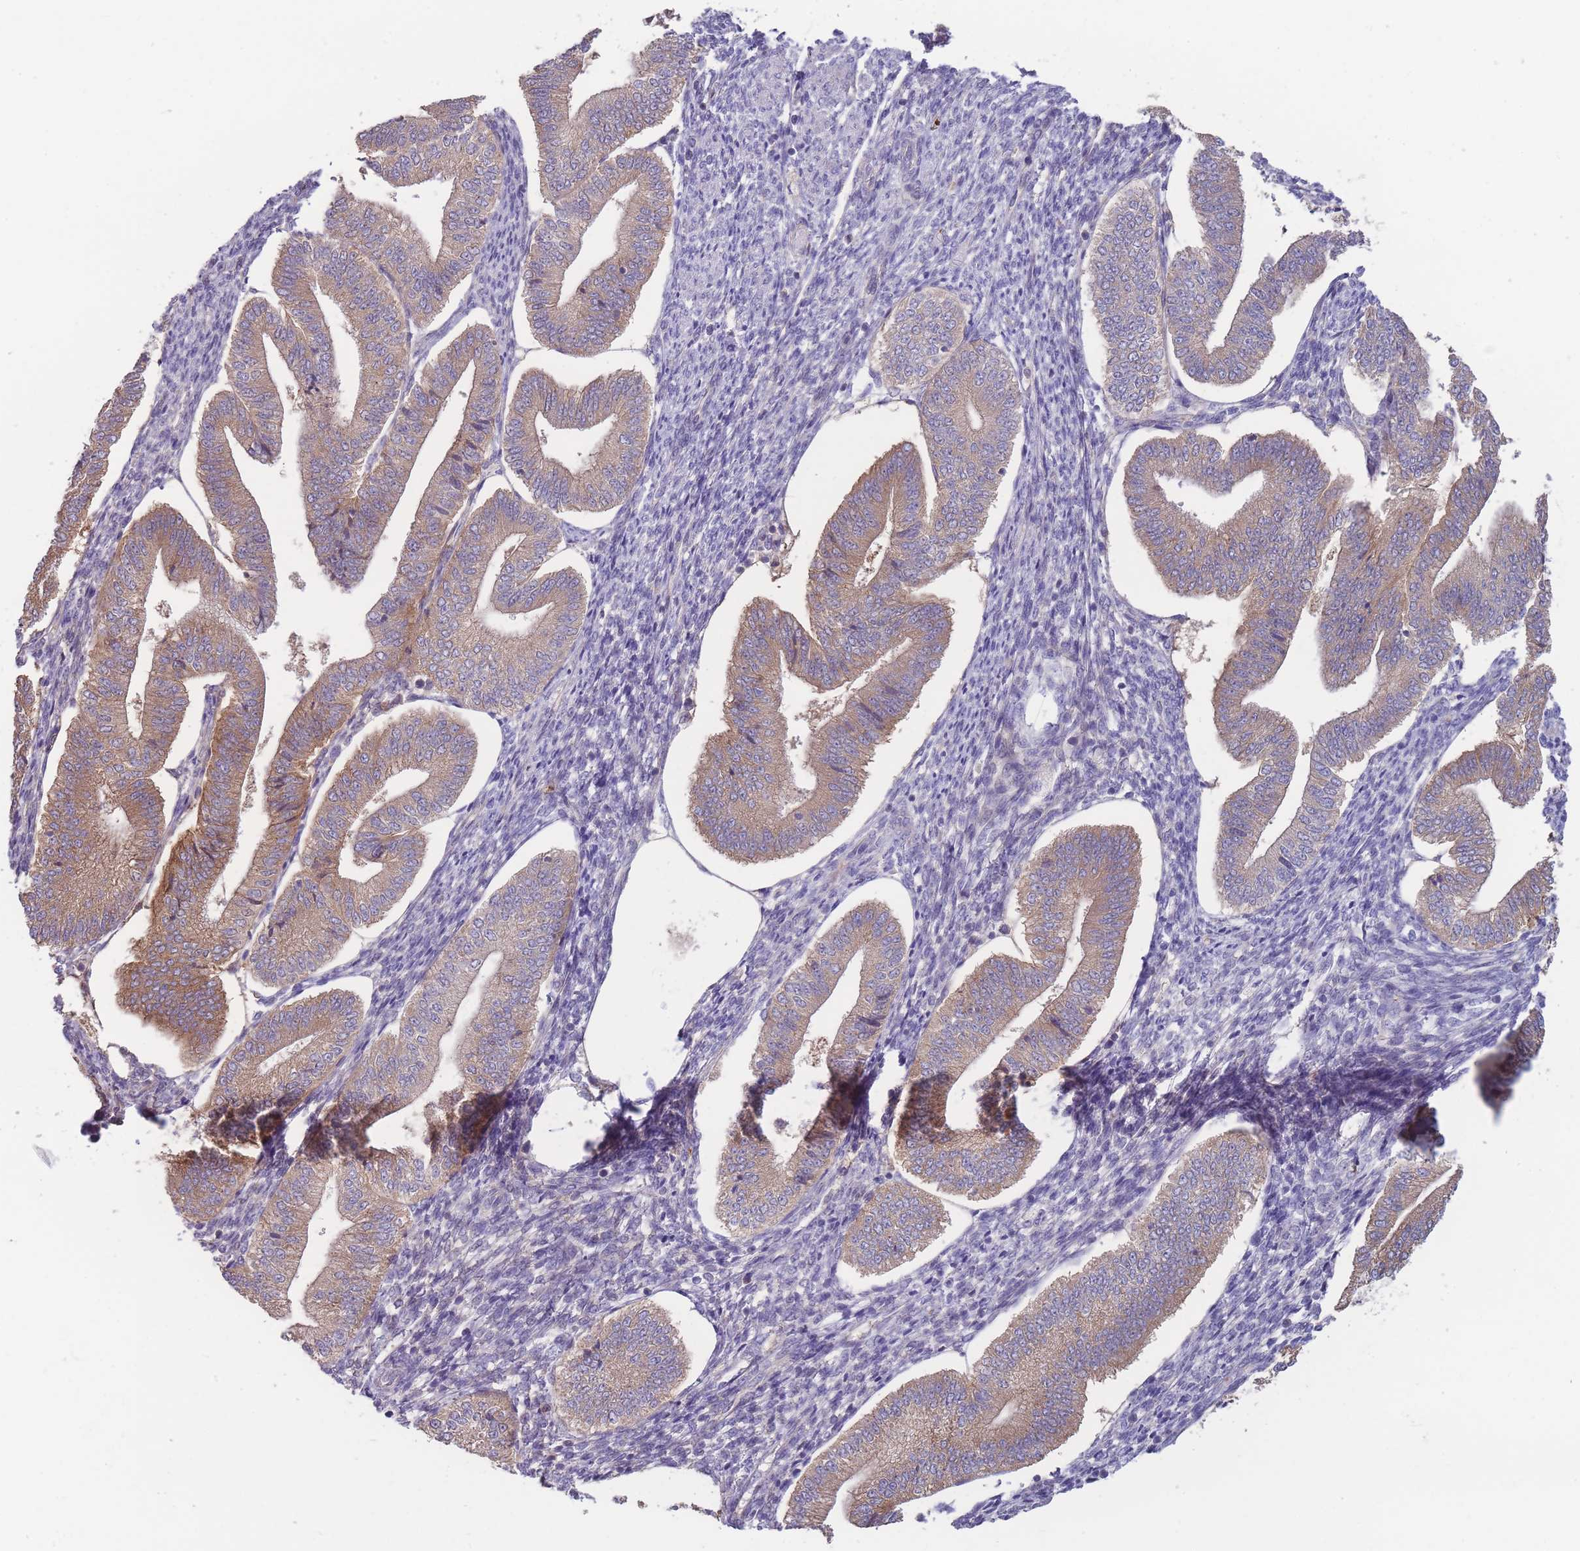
{"staining": {"intensity": "moderate", "quantity": "<25%", "location": "cytoplasmic/membranous"}, "tissue": "endometrium", "cell_type": "Cells in endometrial stroma", "image_type": "normal", "snomed": [{"axis": "morphology", "description": "Normal tissue, NOS"}, {"axis": "topography", "description": "Endometrium"}], "caption": "Endometrium was stained to show a protein in brown. There is low levels of moderate cytoplasmic/membranous positivity in approximately <25% of cells in endometrial stroma. The staining was performed using DAB (3,3'-diaminobenzidine) to visualize the protein expression in brown, while the nuclei were stained in blue with hematoxylin (Magnification: 20x).", "gene": "STEAP3", "patient": {"sex": "female", "age": 34}}